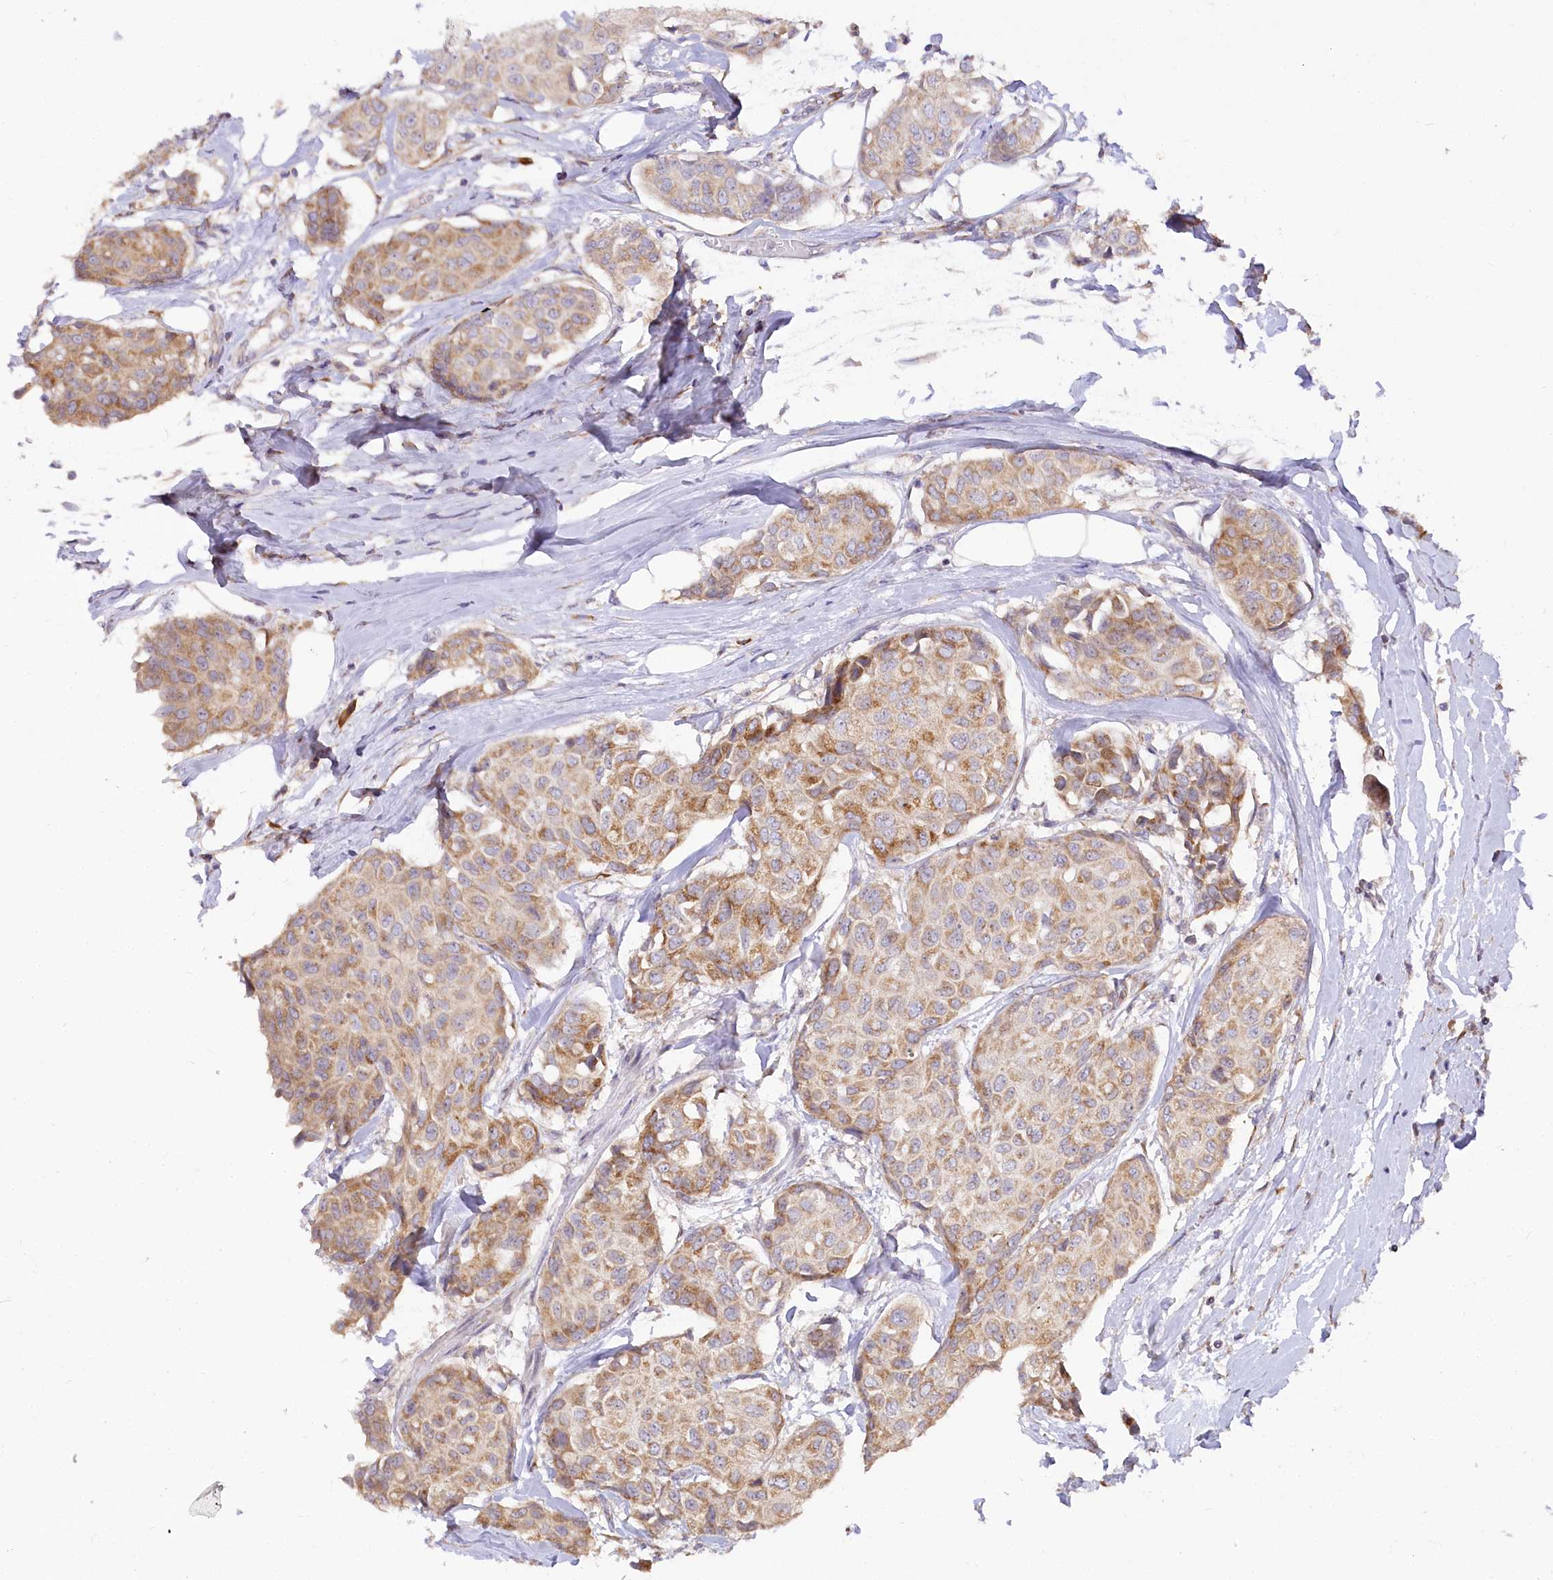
{"staining": {"intensity": "moderate", "quantity": ">75%", "location": "cytoplasmic/membranous"}, "tissue": "breast cancer", "cell_type": "Tumor cells", "image_type": "cancer", "snomed": [{"axis": "morphology", "description": "Duct carcinoma"}, {"axis": "topography", "description": "Breast"}], "caption": "Infiltrating ductal carcinoma (breast) tissue shows moderate cytoplasmic/membranous expression in about >75% of tumor cells, visualized by immunohistochemistry. Using DAB (brown) and hematoxylin (blue) stains, captured at high magnification using brightfield microscopy.", "gene": "STT3B", "patient": {"sex": "female", "age": 80}}